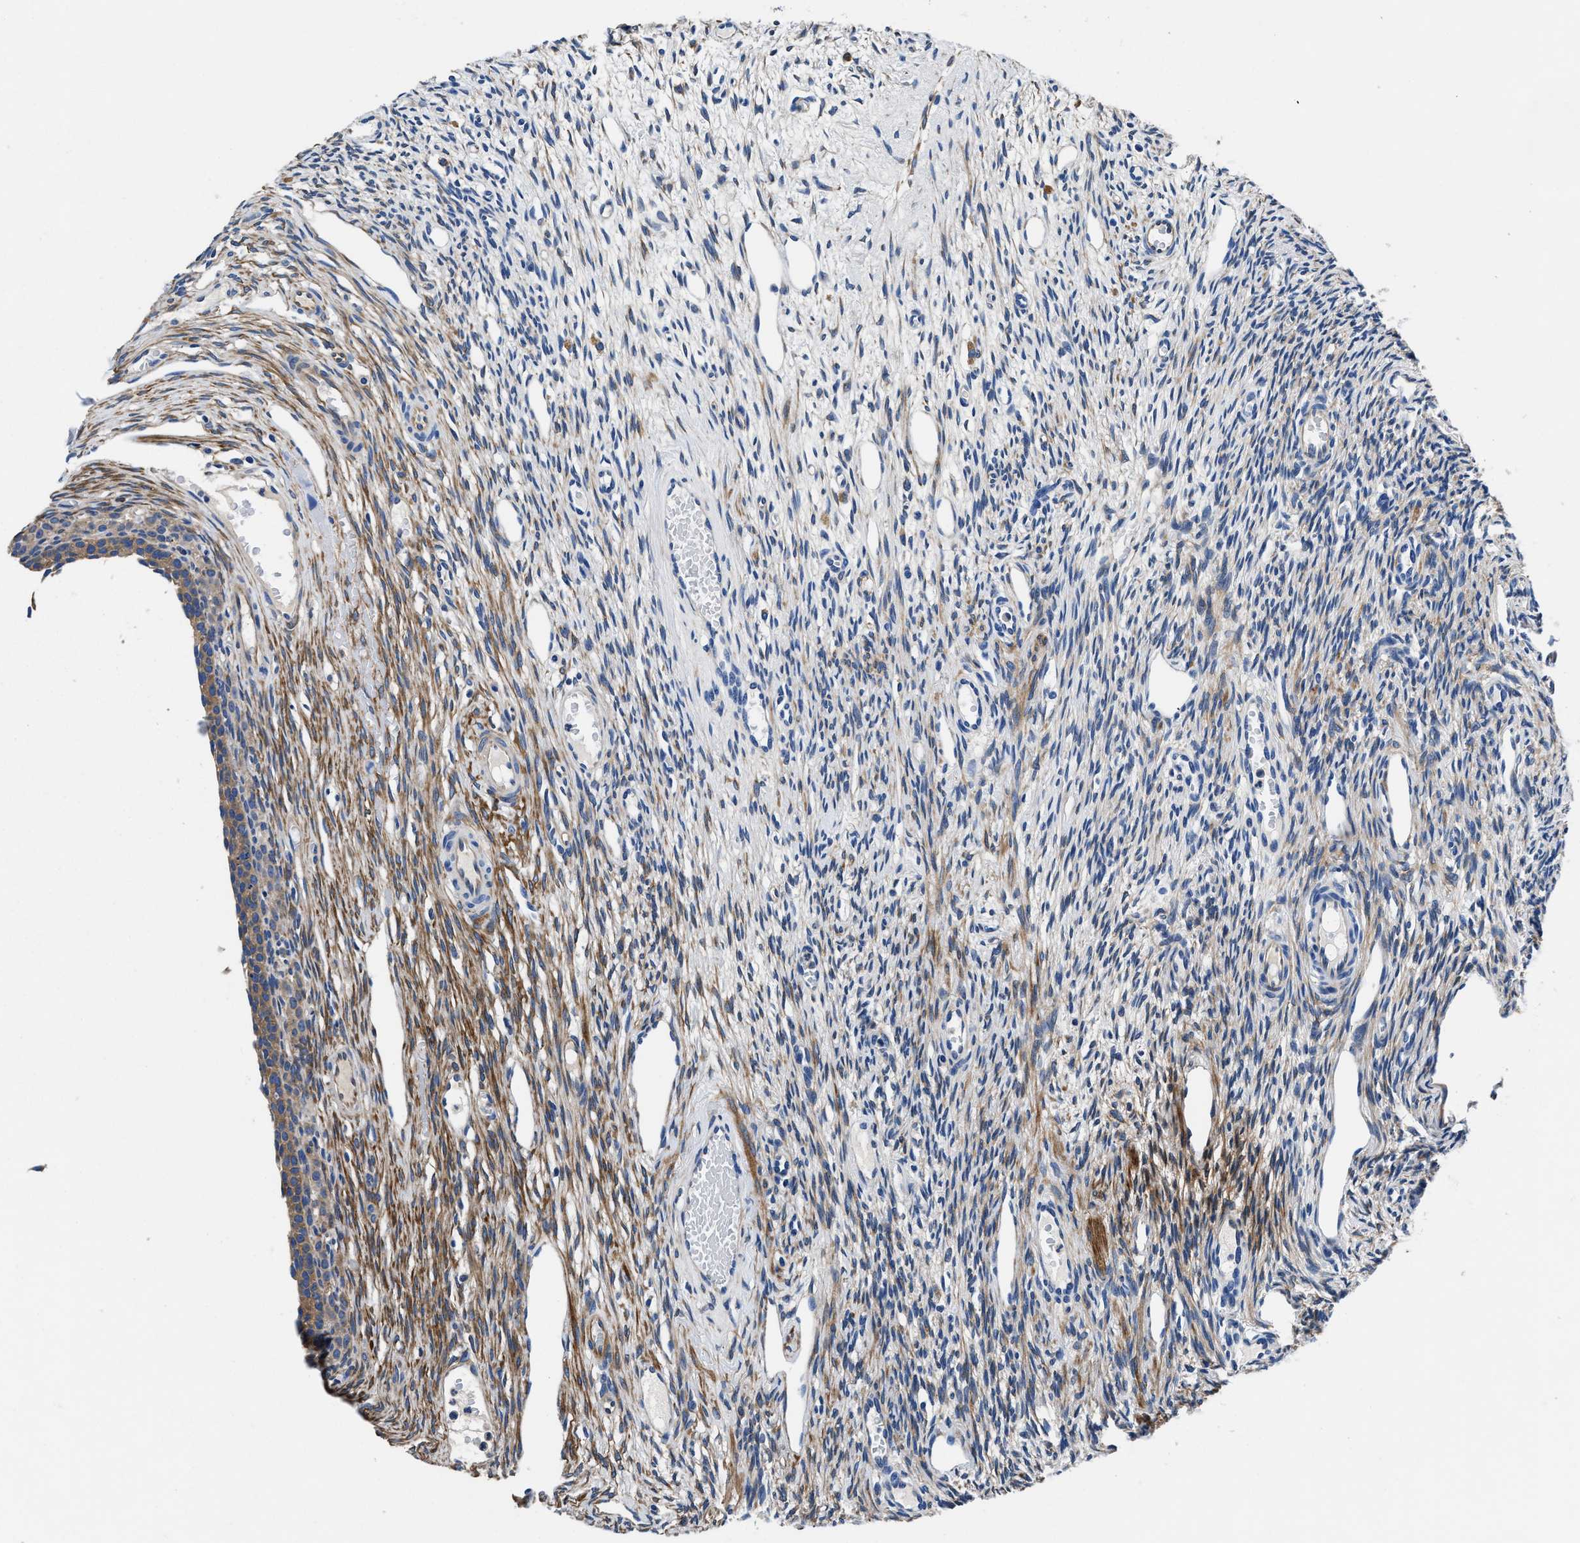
{"staining": {"intensity": "weak", "quantity": "<25%", "location": "cytoplasmic/membranous"}, "tissue": "ovary", "cell_type": "Follicle cells", "image_type": "normal", "snomed": [{"axis": "morphology", "description": "Normal tissue, NOS"}, {"axis": "topography", "description": "Ovary"}], "caption": "Immunohistochemistry photomicrograph of normal human ovary stained for a protein (brown), which demonstrates no positivity in follicle cells. (DAB immunohistochemistry (IHC) visualized using brightfield microscopy, high magnification).", "gene": "NEU1", "patient": {"sex": "female", "age": 33}}